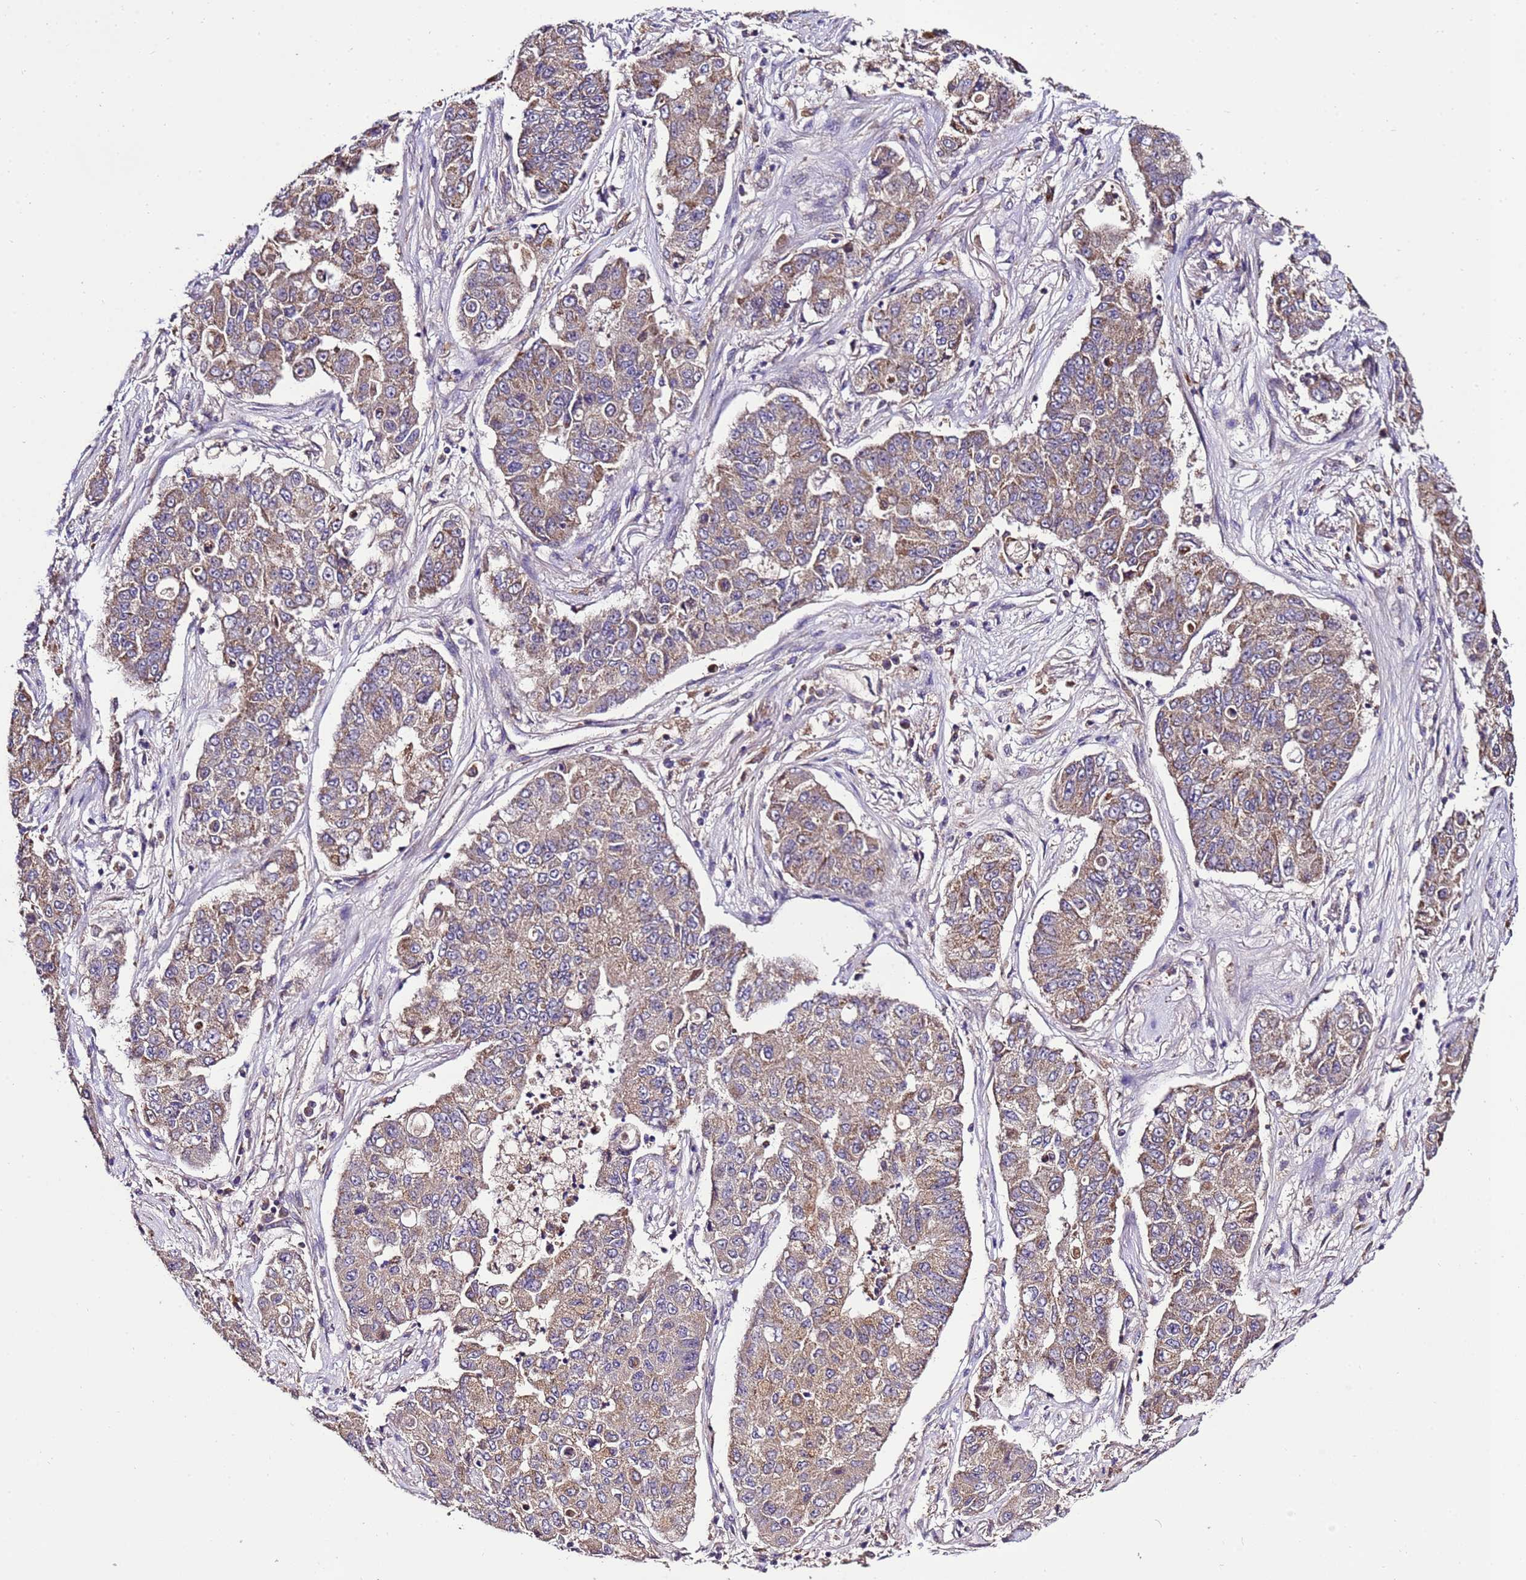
{"staining": {"intensity": "moderate", "quantity": "25%-75%", "location": "cytoplasmic/membranous"}, "tissue": "lung cancer", "cell_type": "Tumor cells", "image_type": "cancer", "snomed": [{"axis": "morphology", "description": "Squamous cell carcinoma, NOS"}, {"axis": "topography", "description": "Lung"}], "caption": "A high-resolution image shows immunohistochemistry staining of squamous cell carcinoma (lung), which demonstrates moderate cytoplasmic/membranous positivity in about 25%-75% of tumor cells.", "gene": "ZNF329", "patient": {"sex": "male", "age": 74}}